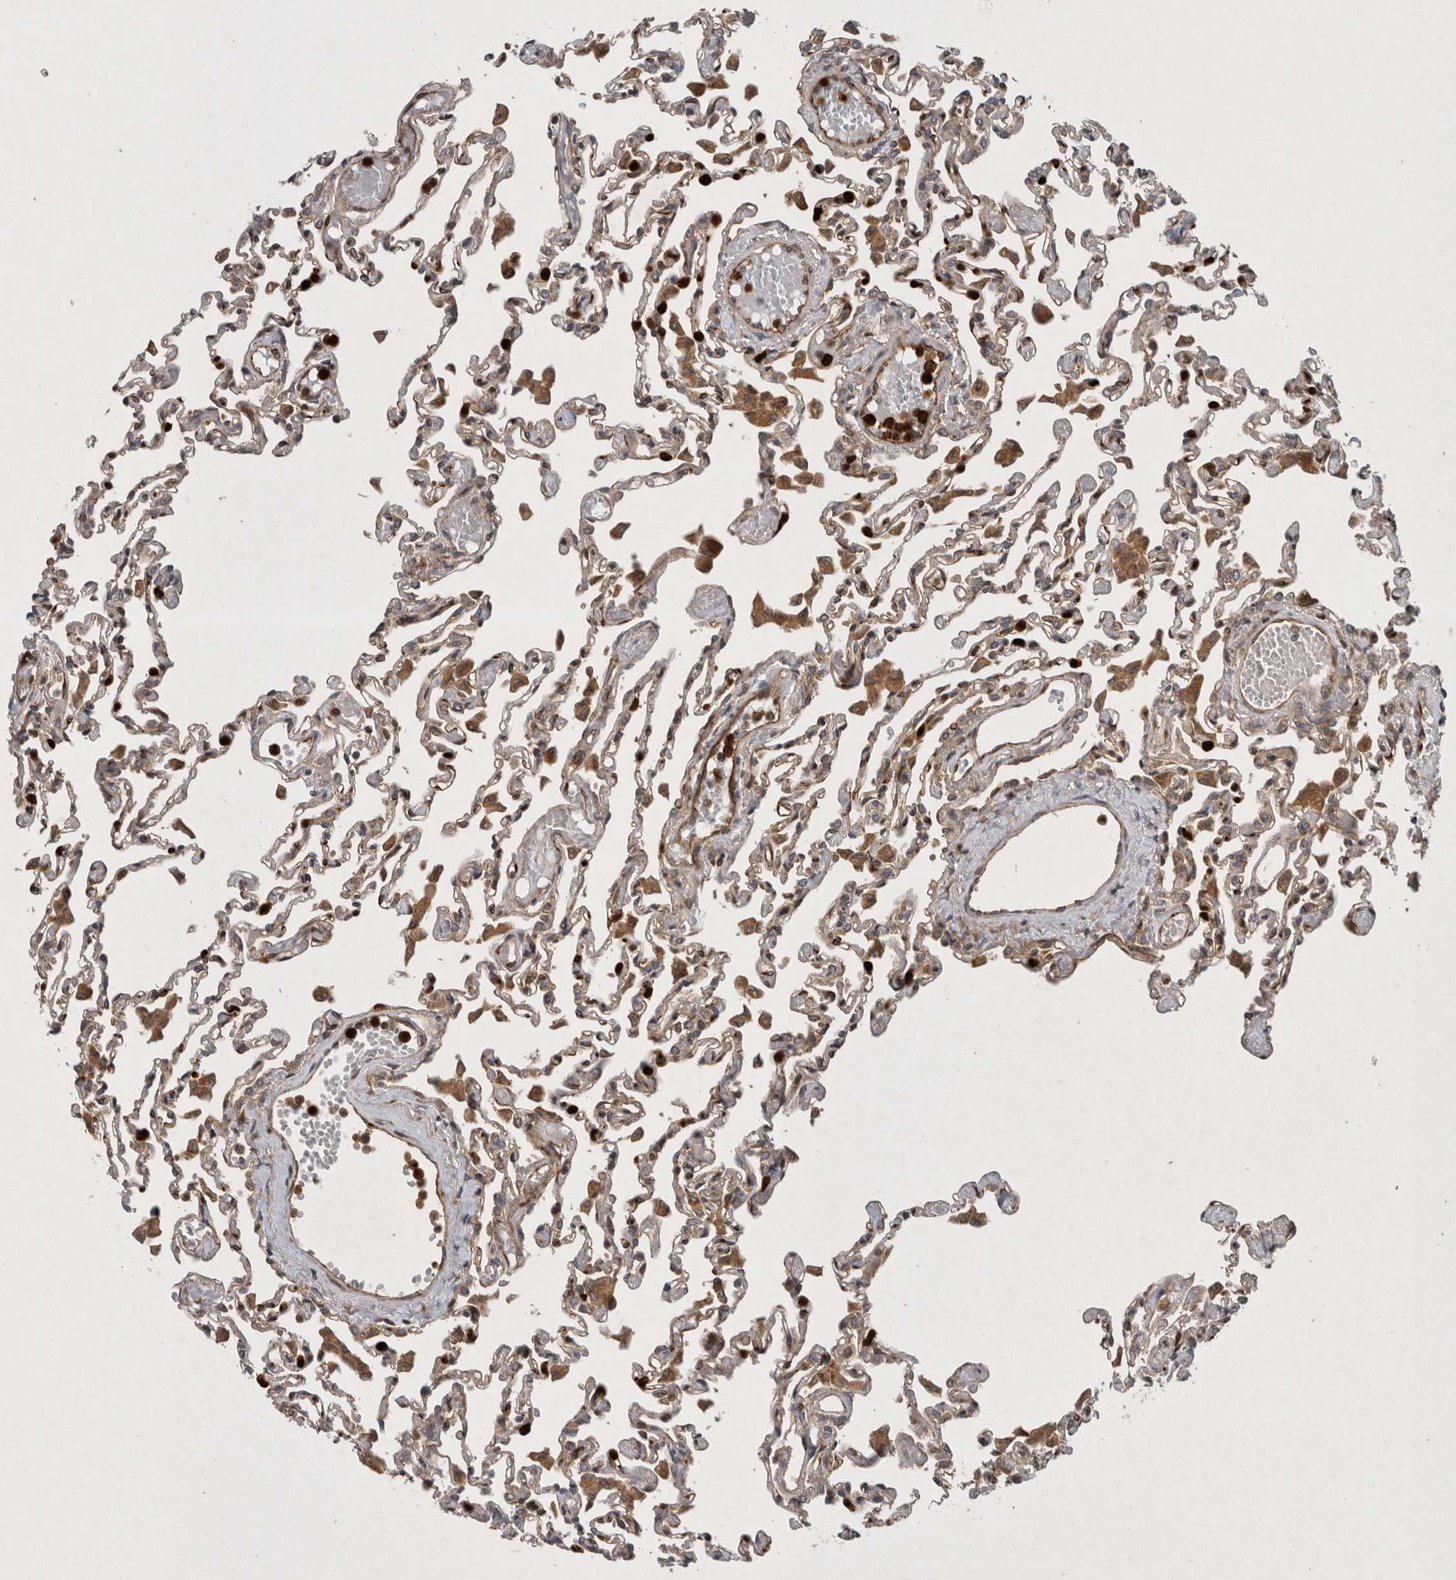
{"staining": {"intensity": "moderate", "quantity": "25%-75%", "location": "cytoplasmic/membranous"}, "tissue": "lung", "cell_type": "Alveolar cells", "image_type": "normal", "snomed": [{"axis": "morphology", "description": "Normal tissue, NOS"}, {"axis": "topography", "description": "Bronchus"}, {"axis": "topography", "description": "Lung"}], "caption": "Protein staining of benign lung displays moderate cytoplasmic/membranous staining in approximately 25%-75% of alveolar cells. (IHC, brightfield microscopy, high magnification).", "gene": "PDCD2", "patient": {"sex": "female", "age": 49}}